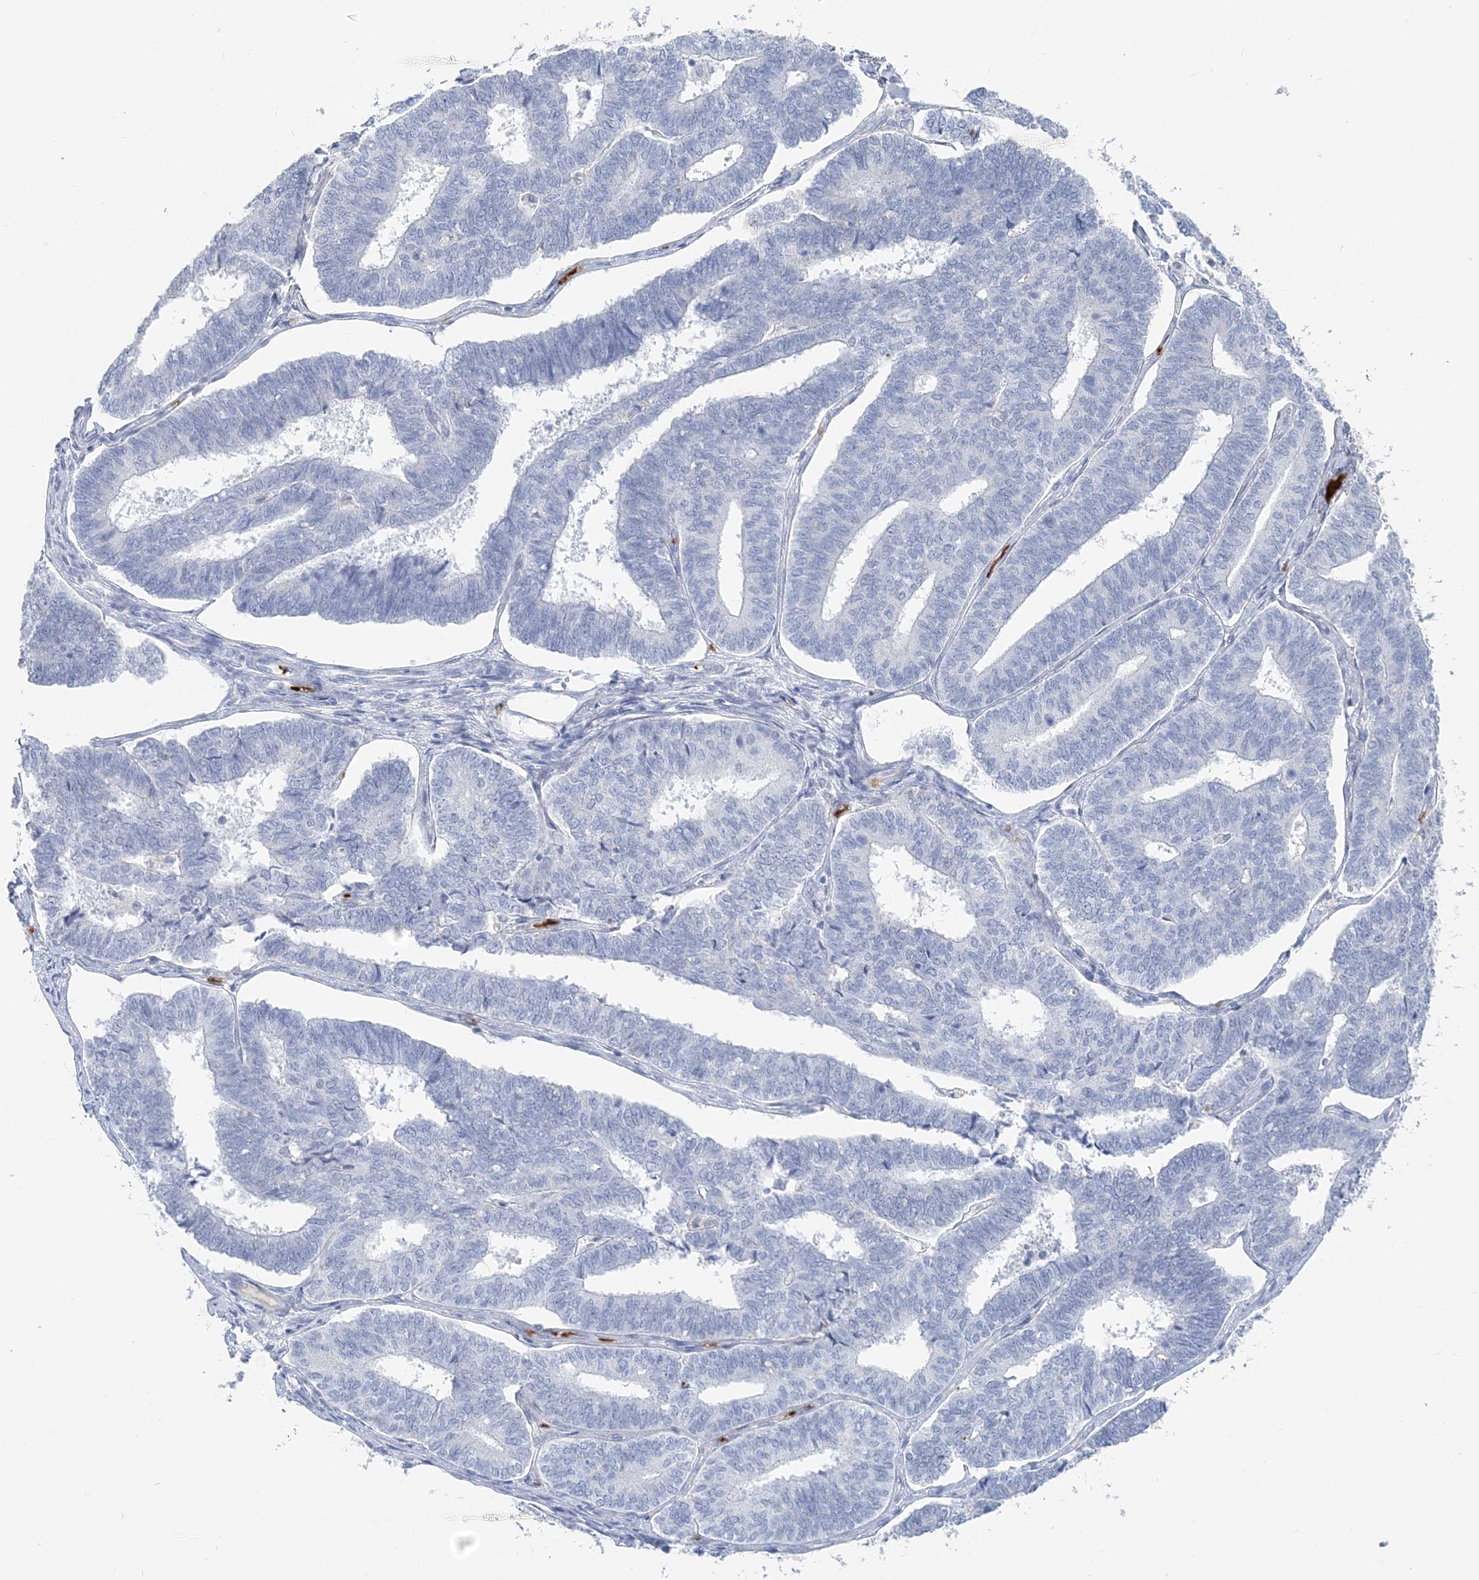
{"staining": {"intensity": "negative", "quantity": "none", "location": "none"}, "tissue": "endometrial cancer", "cell_type": "Tumor cells", "image_type": "cancer", "snomed": [{"axis": "morphology", "description": "Adenocarcinoma, NOS"}, {"axis": "topography", "description": "Endometrium"}], "caption": "Immunohistochemistry (IHC) photomicrograph of human endometrial cancer (adenocarcinoma) stained for a protein (brown), which shows no expression in tumor cells. (DAB (3,3'-diaminobenzidine) IHC visualized using brightfield microscopy, high magnification).", "gene": "HBA2", "patient": {"sex": "female", "age": 70}}